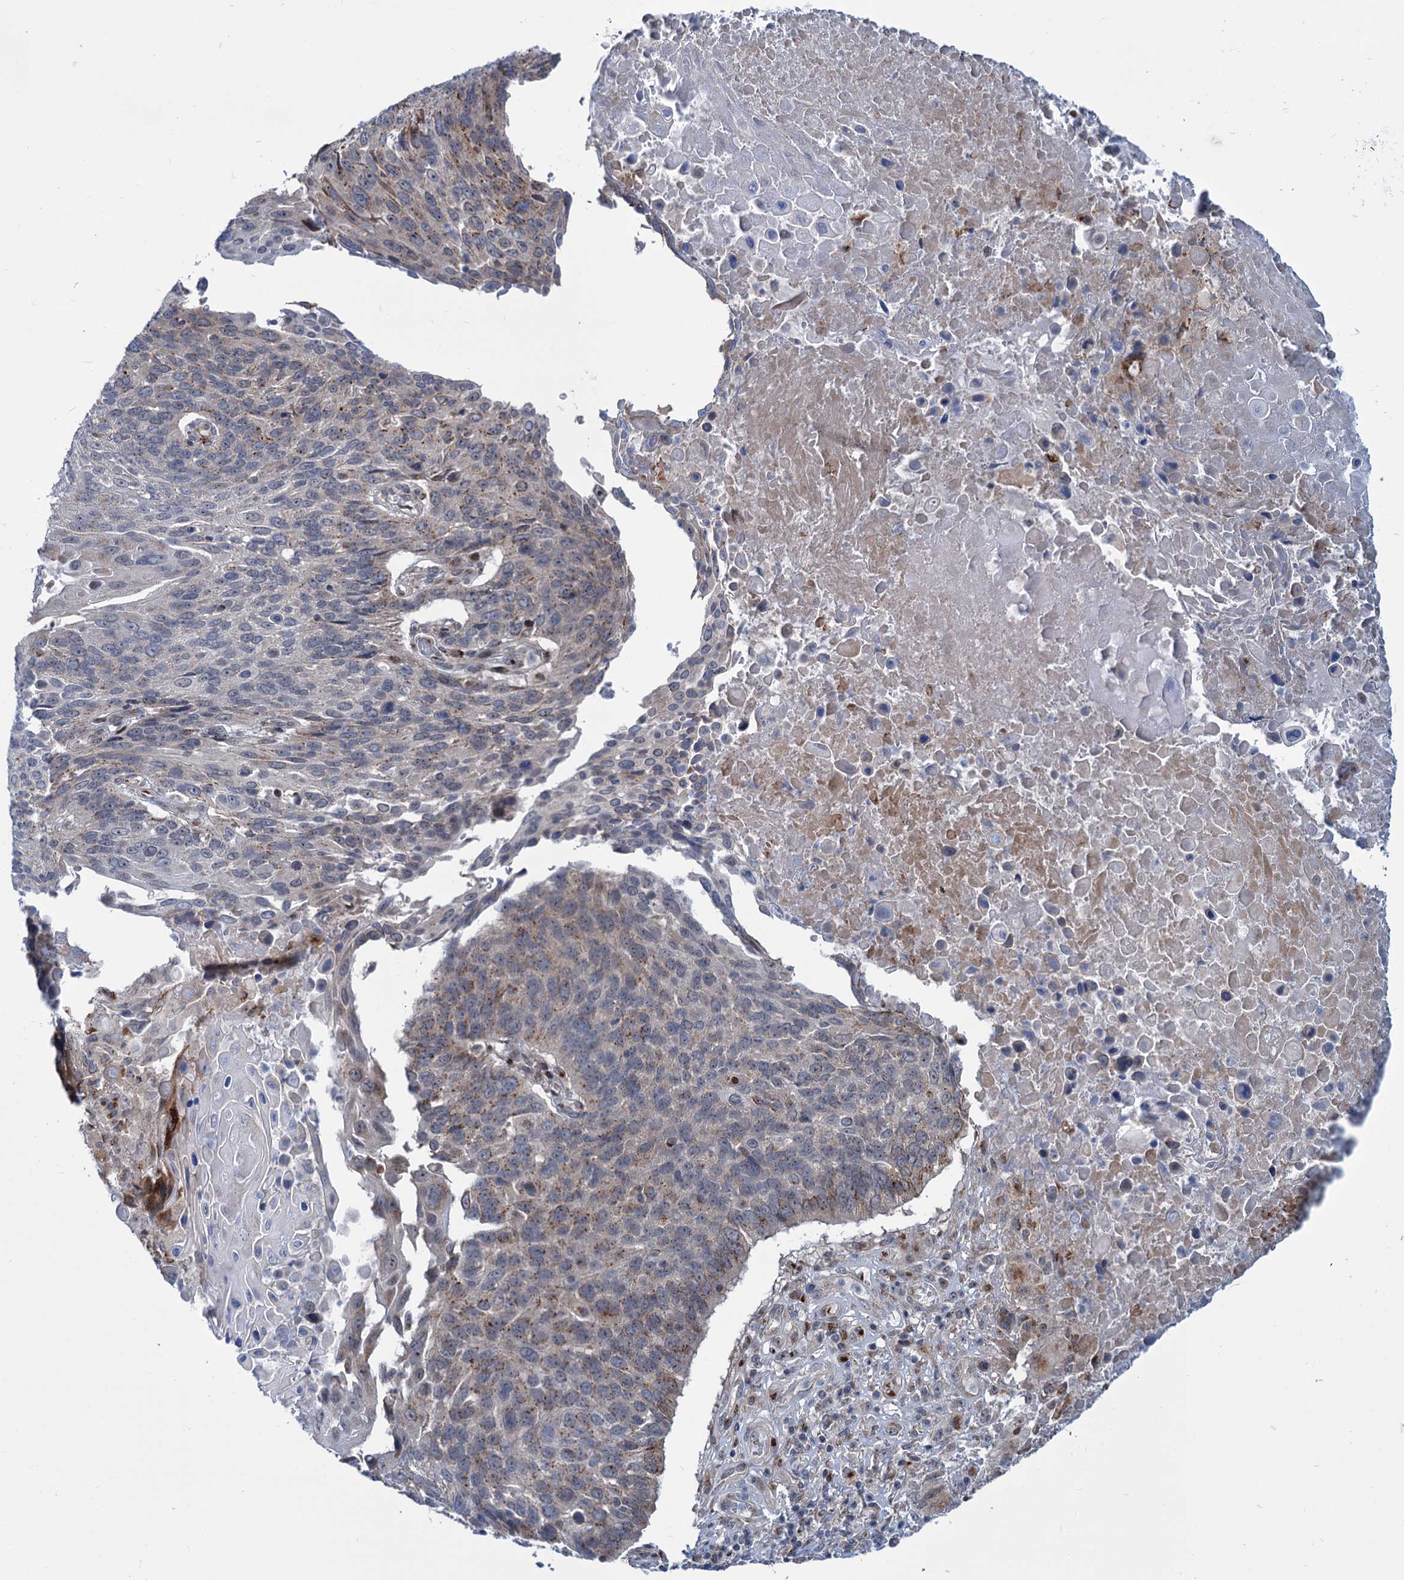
{"staining": {"intensity": "moderate", "quantity": "25%-75%", "location": "cytoplasmic/membranous"}, "tissue": "lung cancer", "cell_type": "Tumor cells", "image_type": "cancer", "snomed": [{"axis": "morphology", "description": "Squamous cell carcinoma, NOS"}, {"axis": "topography", "description": "Lung"}], "caption": "Squamous cell carcinoma (lung) tissue demonstrates moderate cytoplasmic/membranous staining in approximately 25%-75% of tumor cells The staining is performed using DAB (3,3'-diaminobenzidine) brown chromogen to label protein expression. The nuclei are counter-stained blue using hematoxylin.", "gene": "ELP4", "patient": {"sex": "male", "age": 66}}